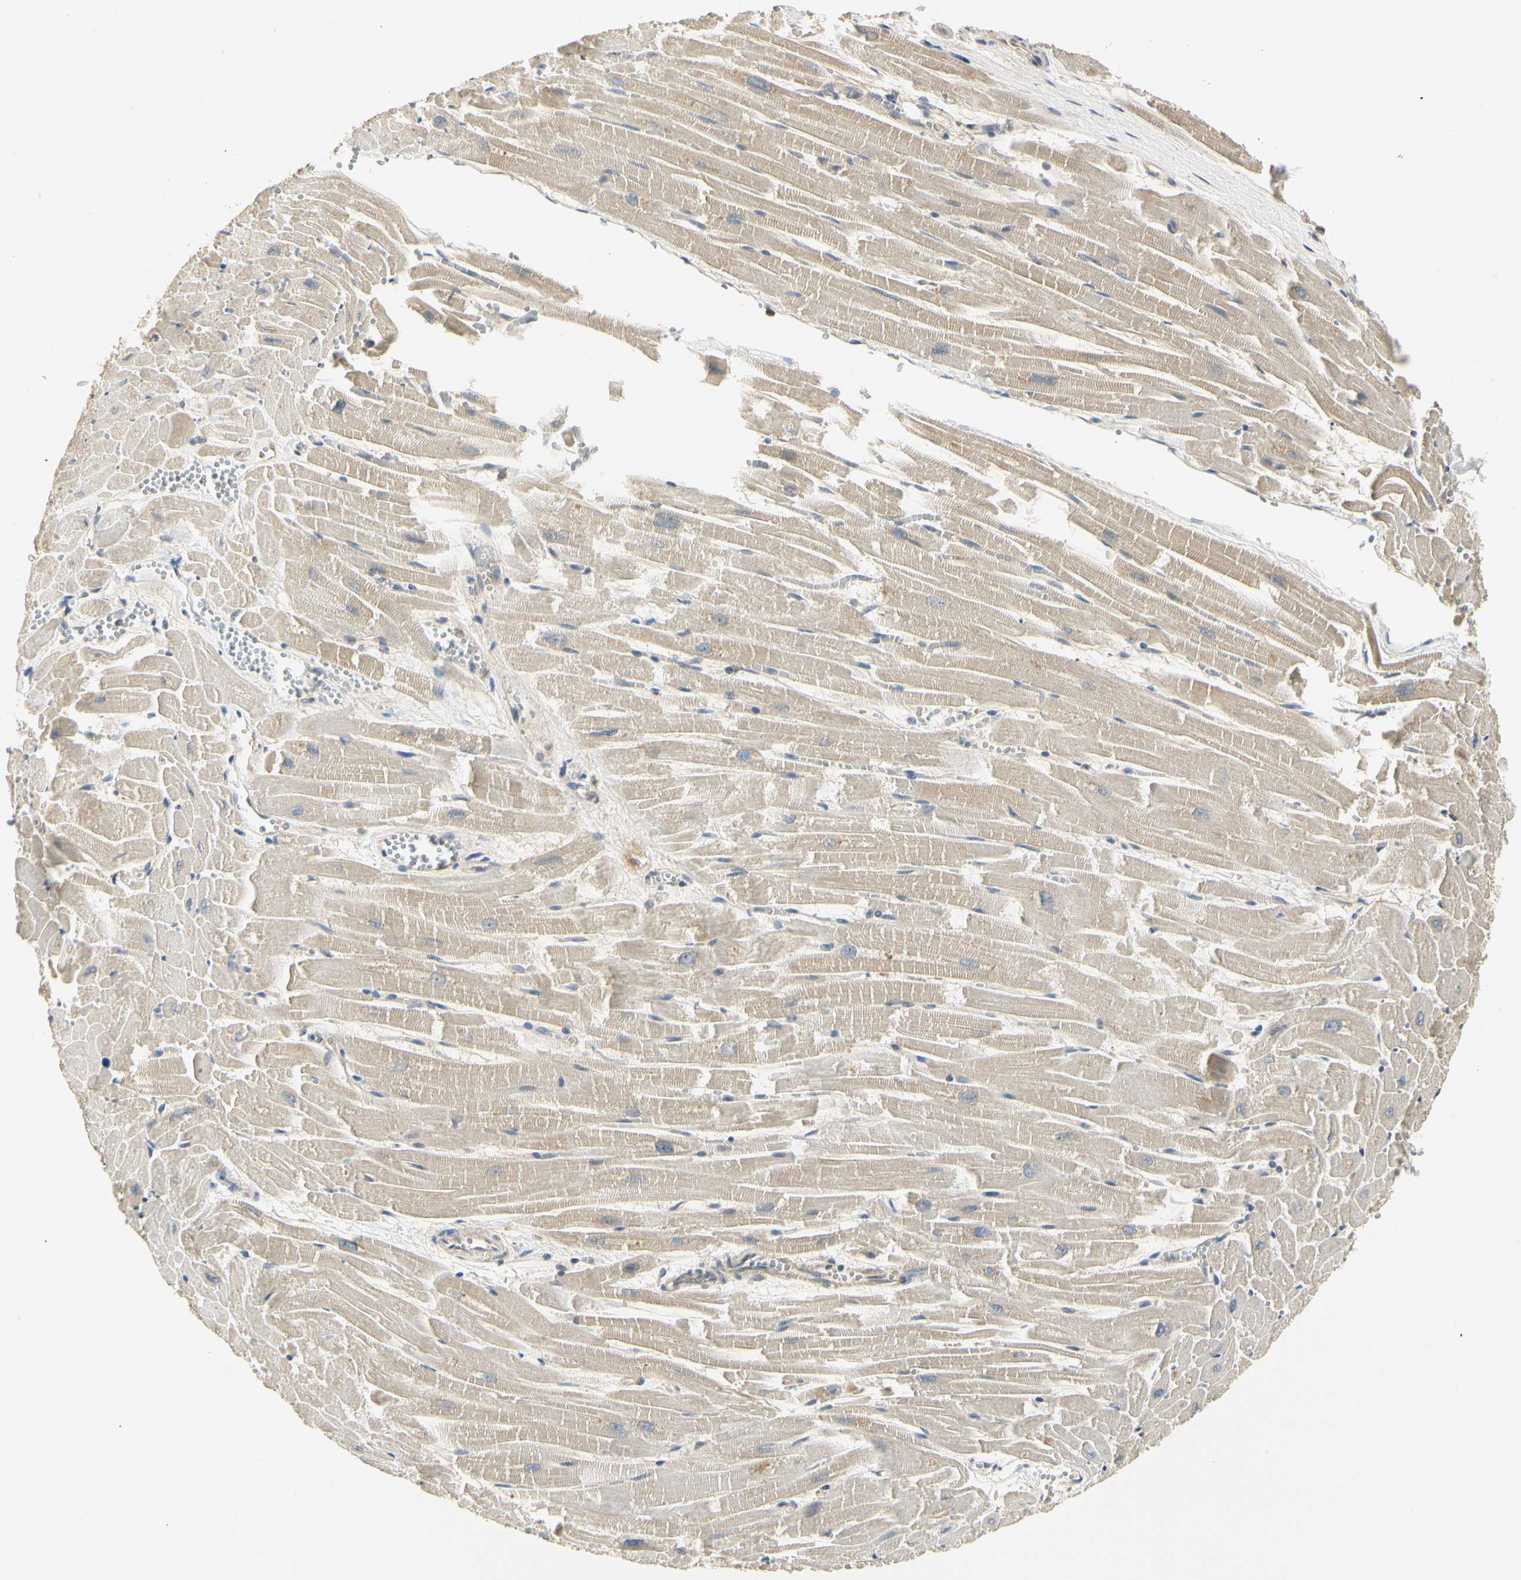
{"staining": {"intensity": "weak", "quantity": "<25%", "location": "cytoplasmic/membranous"}, "tissue": "heart muscle", "cell_type": "Cardiomyocytes", "image_type": "normal", "snomed": [{"axis": "morphology", "description": "Normal tissue, NOS"}, {"axis": "topography", "description": "Heart"}], "caption": "This is a histopathology image of IHC staining of unremarkable heart muscle, which shows no staining in cardiomyocytes.", "gene": "UBE2Z", "patient": {"sex": "female", "age": 19}}